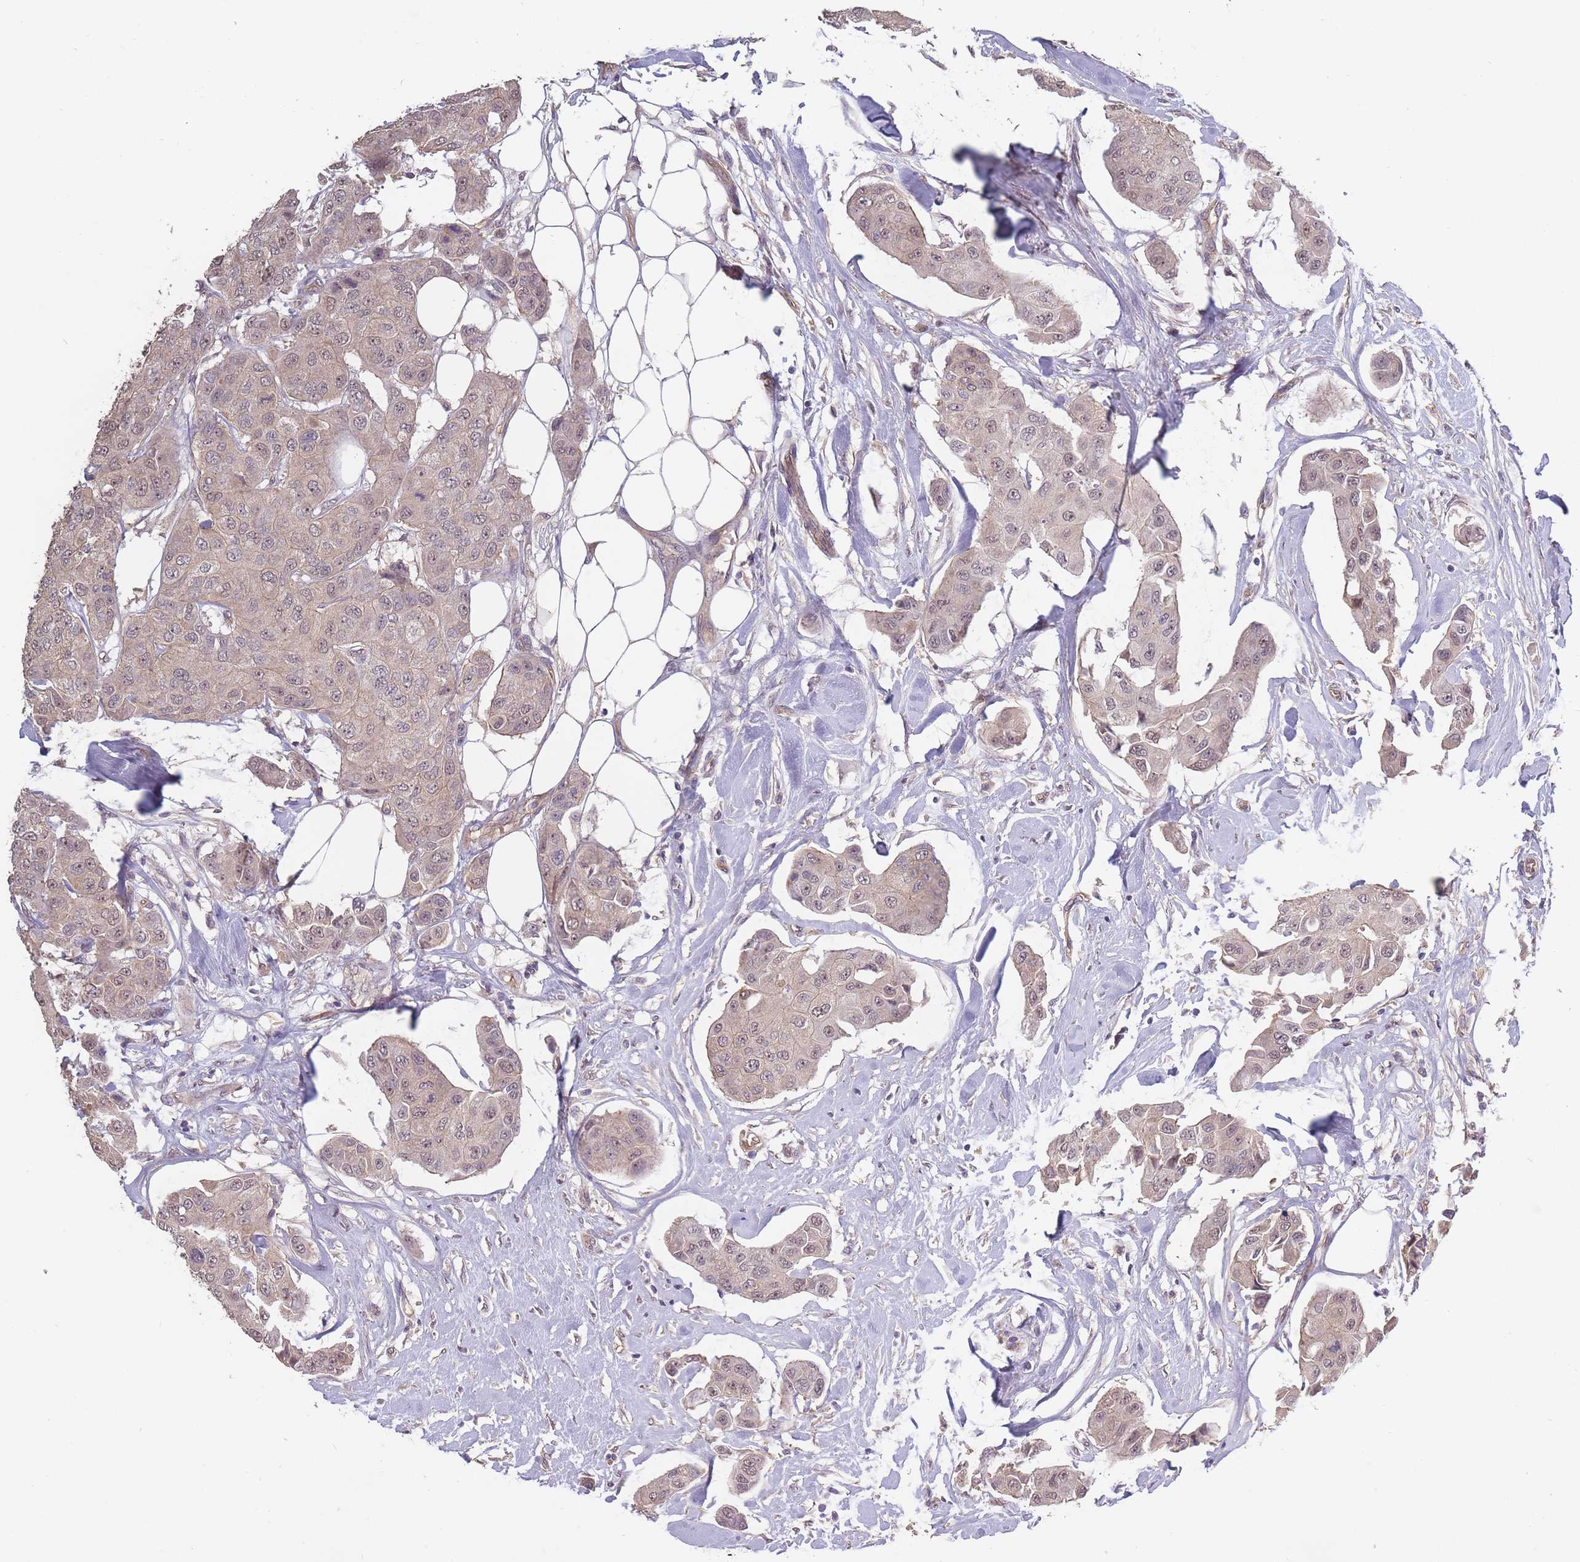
{"staining": {"intensity": "weak", "quantity": ">75%", "location": "cytoplasmic/membranous,nuclear"}, "tissue": "breast cancer", "cell_type": "Tumor cells", "image_type": "cancer", "snomed": [{"axis": "morphology", "description": "Duct carcinoma"}, {"axis": "topography", "description": "Breast"}, {"axis": "topography", "description": "Lymph node"}], "caption": "Protein expression analysis of human infiltrating ductal carcinoma (breast) reveals weak cytoplasmic/membranous and nuclear expression in about >75% of tumor cells.", "gene": "KIAA1755", "patient": {"sex": "female", "age": 80}}